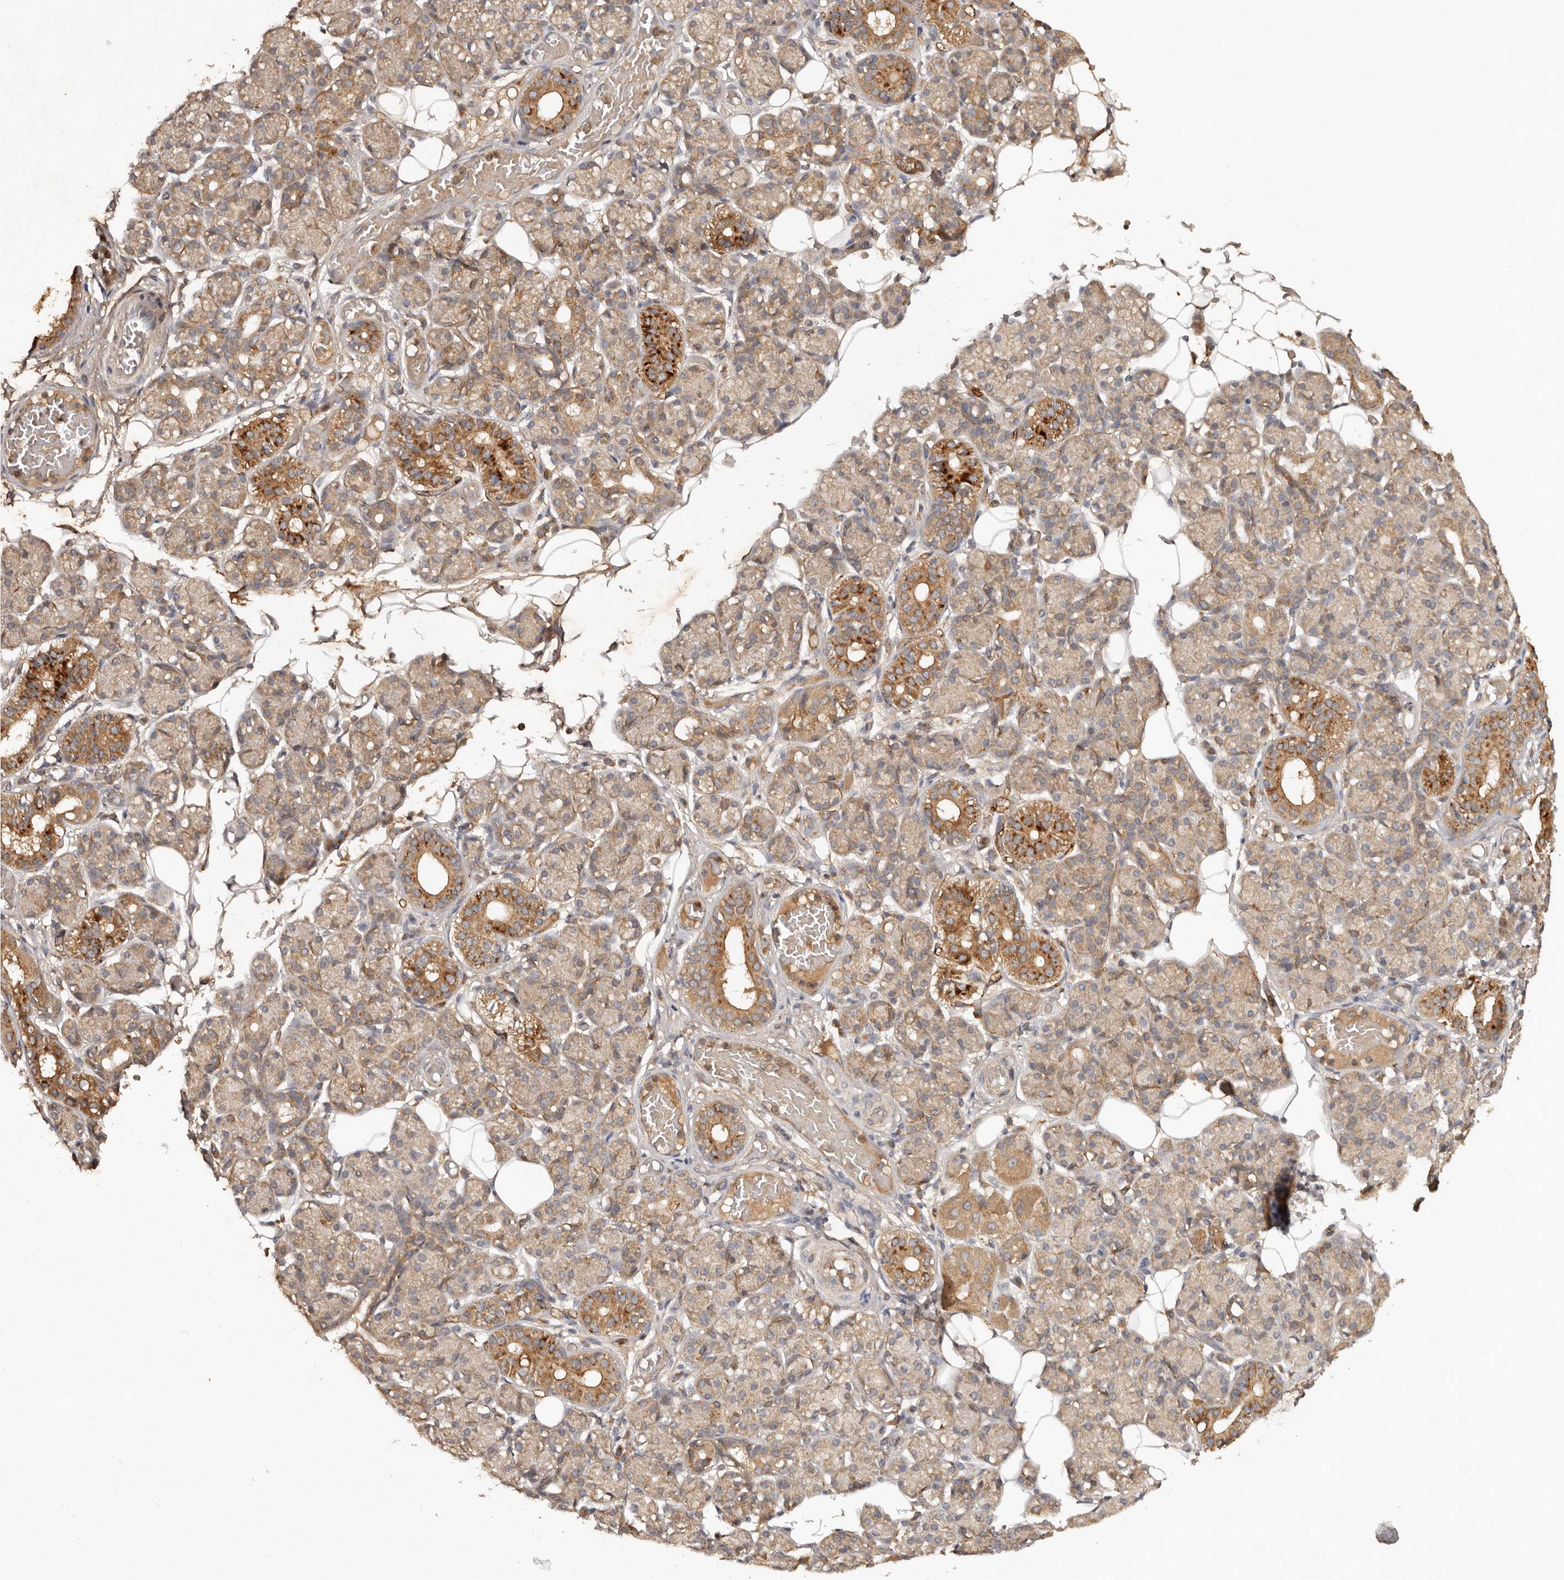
{"staining": {"intensity": "moderate", "quantity": "25%-75%", "location": "cytoplasmic/membranous"}, "tissue": "salivary gland", "cell_type": "Glandular cells", "image_type": "normal", "snomed": [{"axis": "morphology", "description": "Normal tissue, NOS"}, {"axis": "topography", "description": "Salivary gland"}], "caption": "This image demonstrates immunohistochemistry (IHC) staining of benign human salivary gland, with medium moderate cytoplasmic/membranous expression in about 25%-75% of glandular cells.", "gene": "PKIB", "patient": {"sex": "male", "age": 63}}